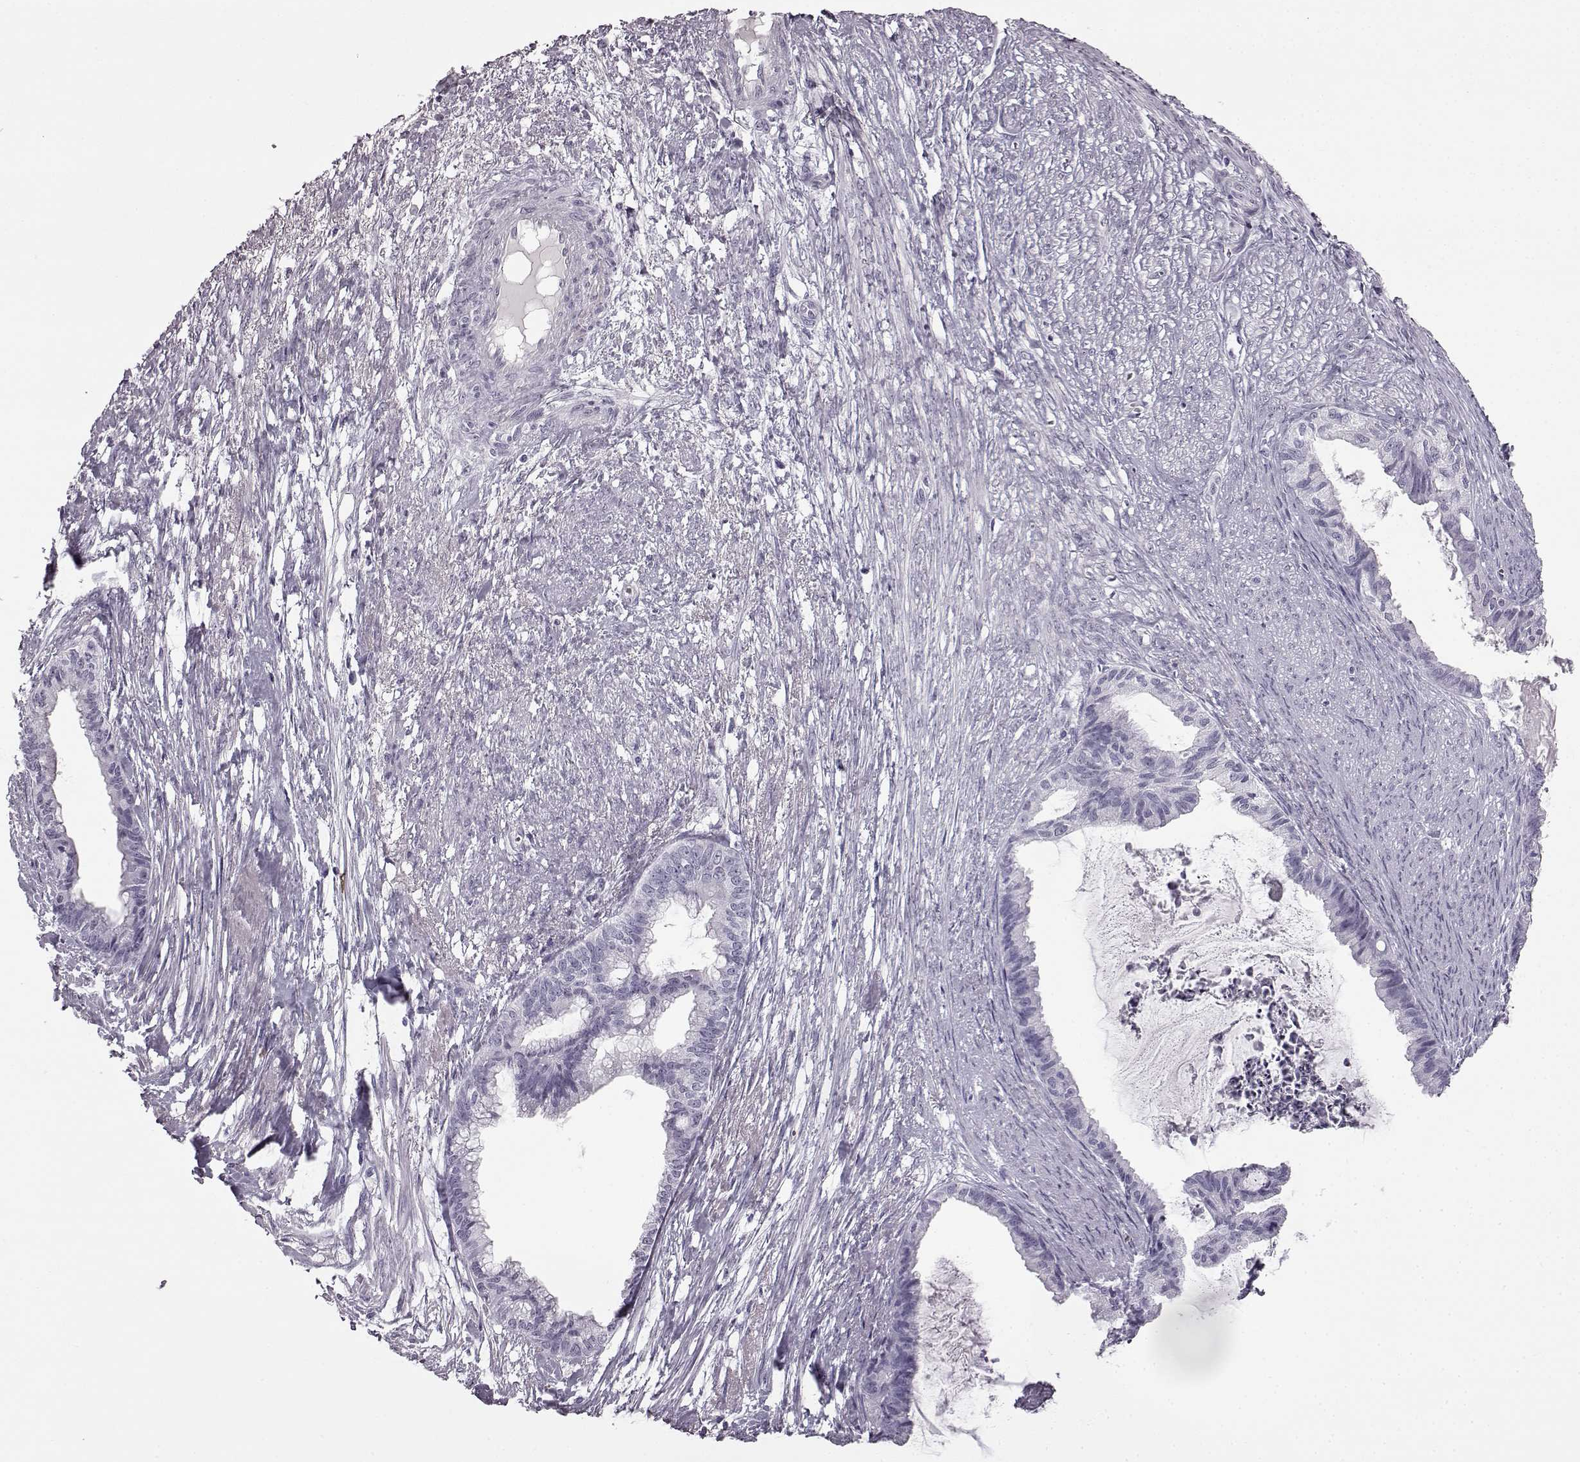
{"staining": {"intensity": "negative", "quantity": "none", "location": "none"}, "tissue": "endometrial cancer", "cell_type": "Tumor cells", "image_type": "cancer", "snomed": [{"axis": "morphology", "description": "Adenocarcinoma, NOS"}, {"axis": "topography", "description": "Endometrium"}], "caption": "Human endometrial cancer (adenocarcinoma) stained for a protein using immunohistochemistry (IHC) demonstrates no staining in tumor cells.", "gene": "PRPH2", "patient": {"sex": "female", "age": 86}}